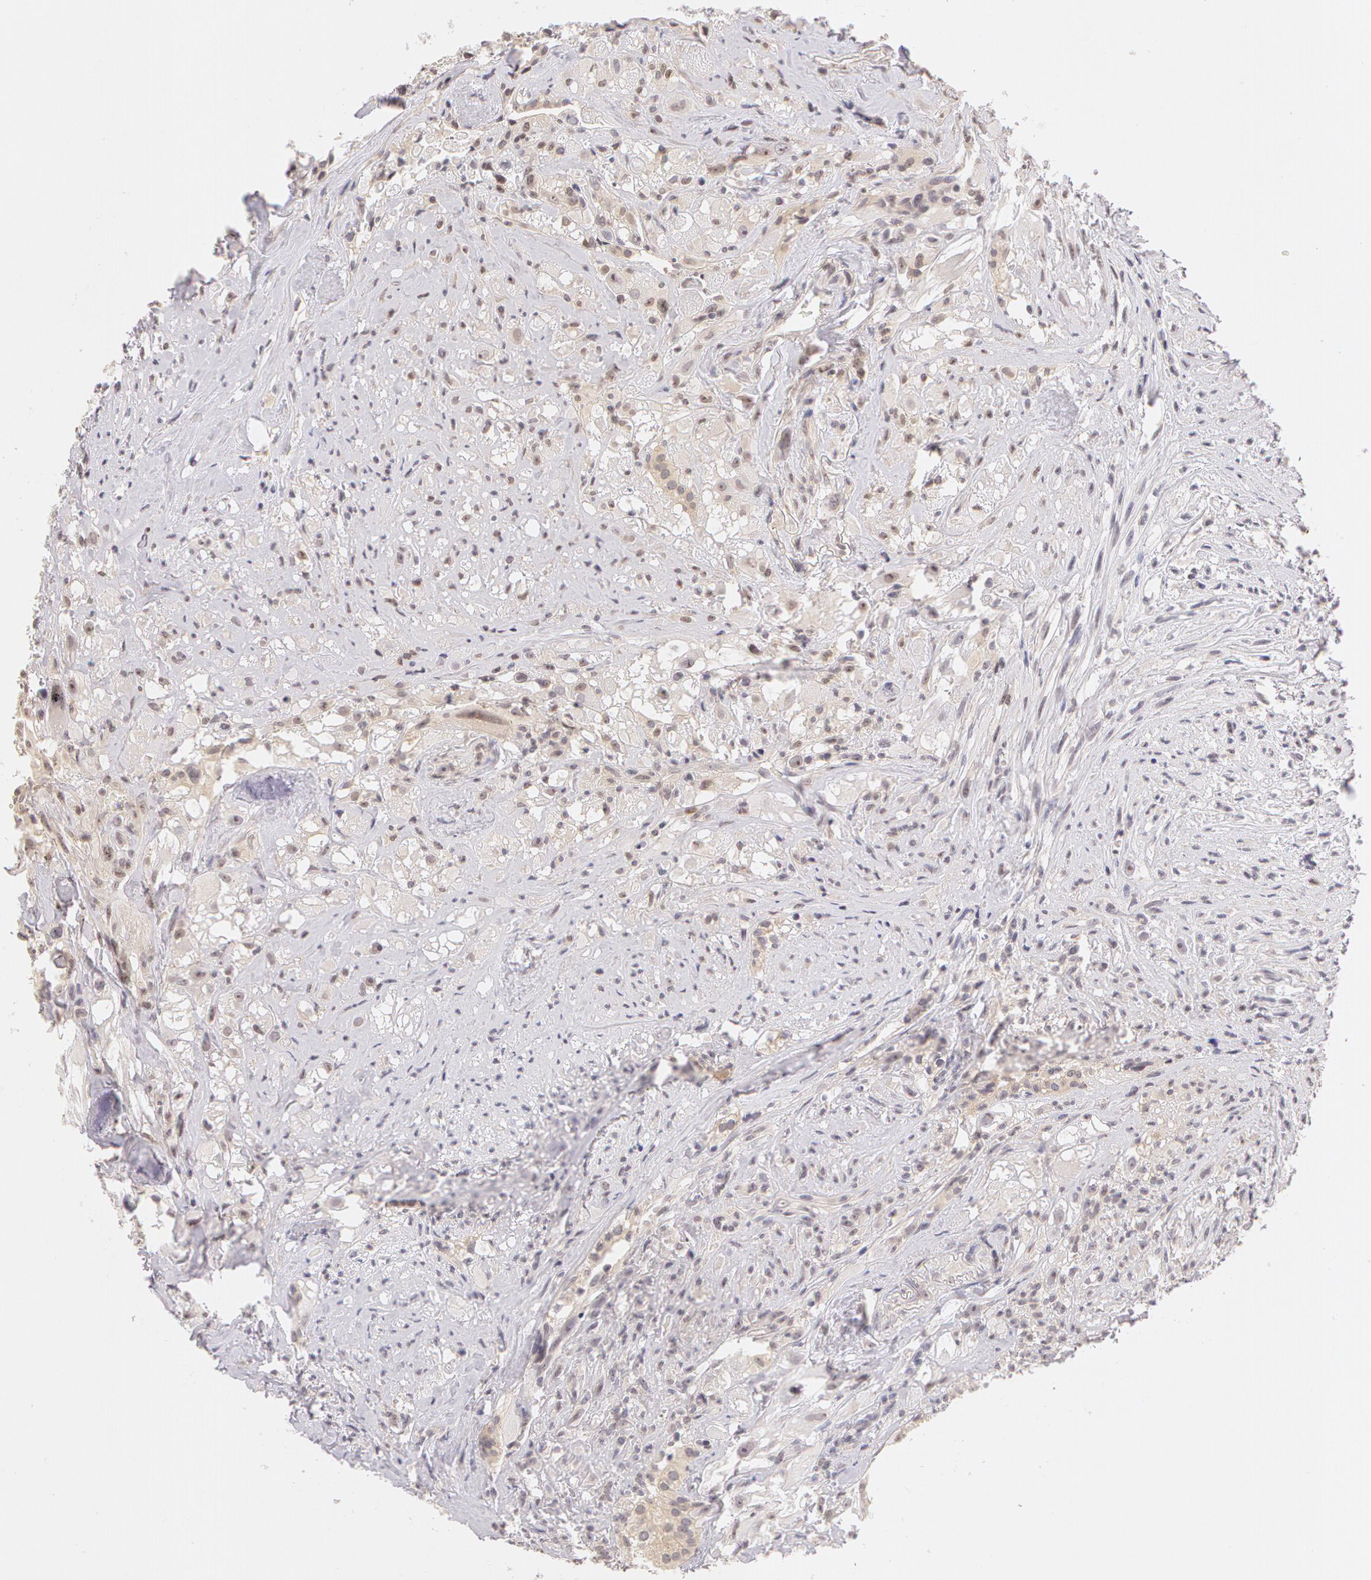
{"staining": {"intensity": "negative", "quantity": "none", "location": "none"}, "tissue": "glioma", "cell_type": "Tumor cells", "image_type": "cancer", "snomed": [{"axis": "morphology", "description": "Glioma, malignant, High grade"}, {"axis": "topography", "description": "Brain"}], "caption": "This is a micrograph of IHC staining of malignant glioma (high-grade), which shows no expression in tumor cells. (IHC, brightfield microscopy, high magnification).", "gene": "ZNF597", "patient": {"sex": "male", "age": 48}}